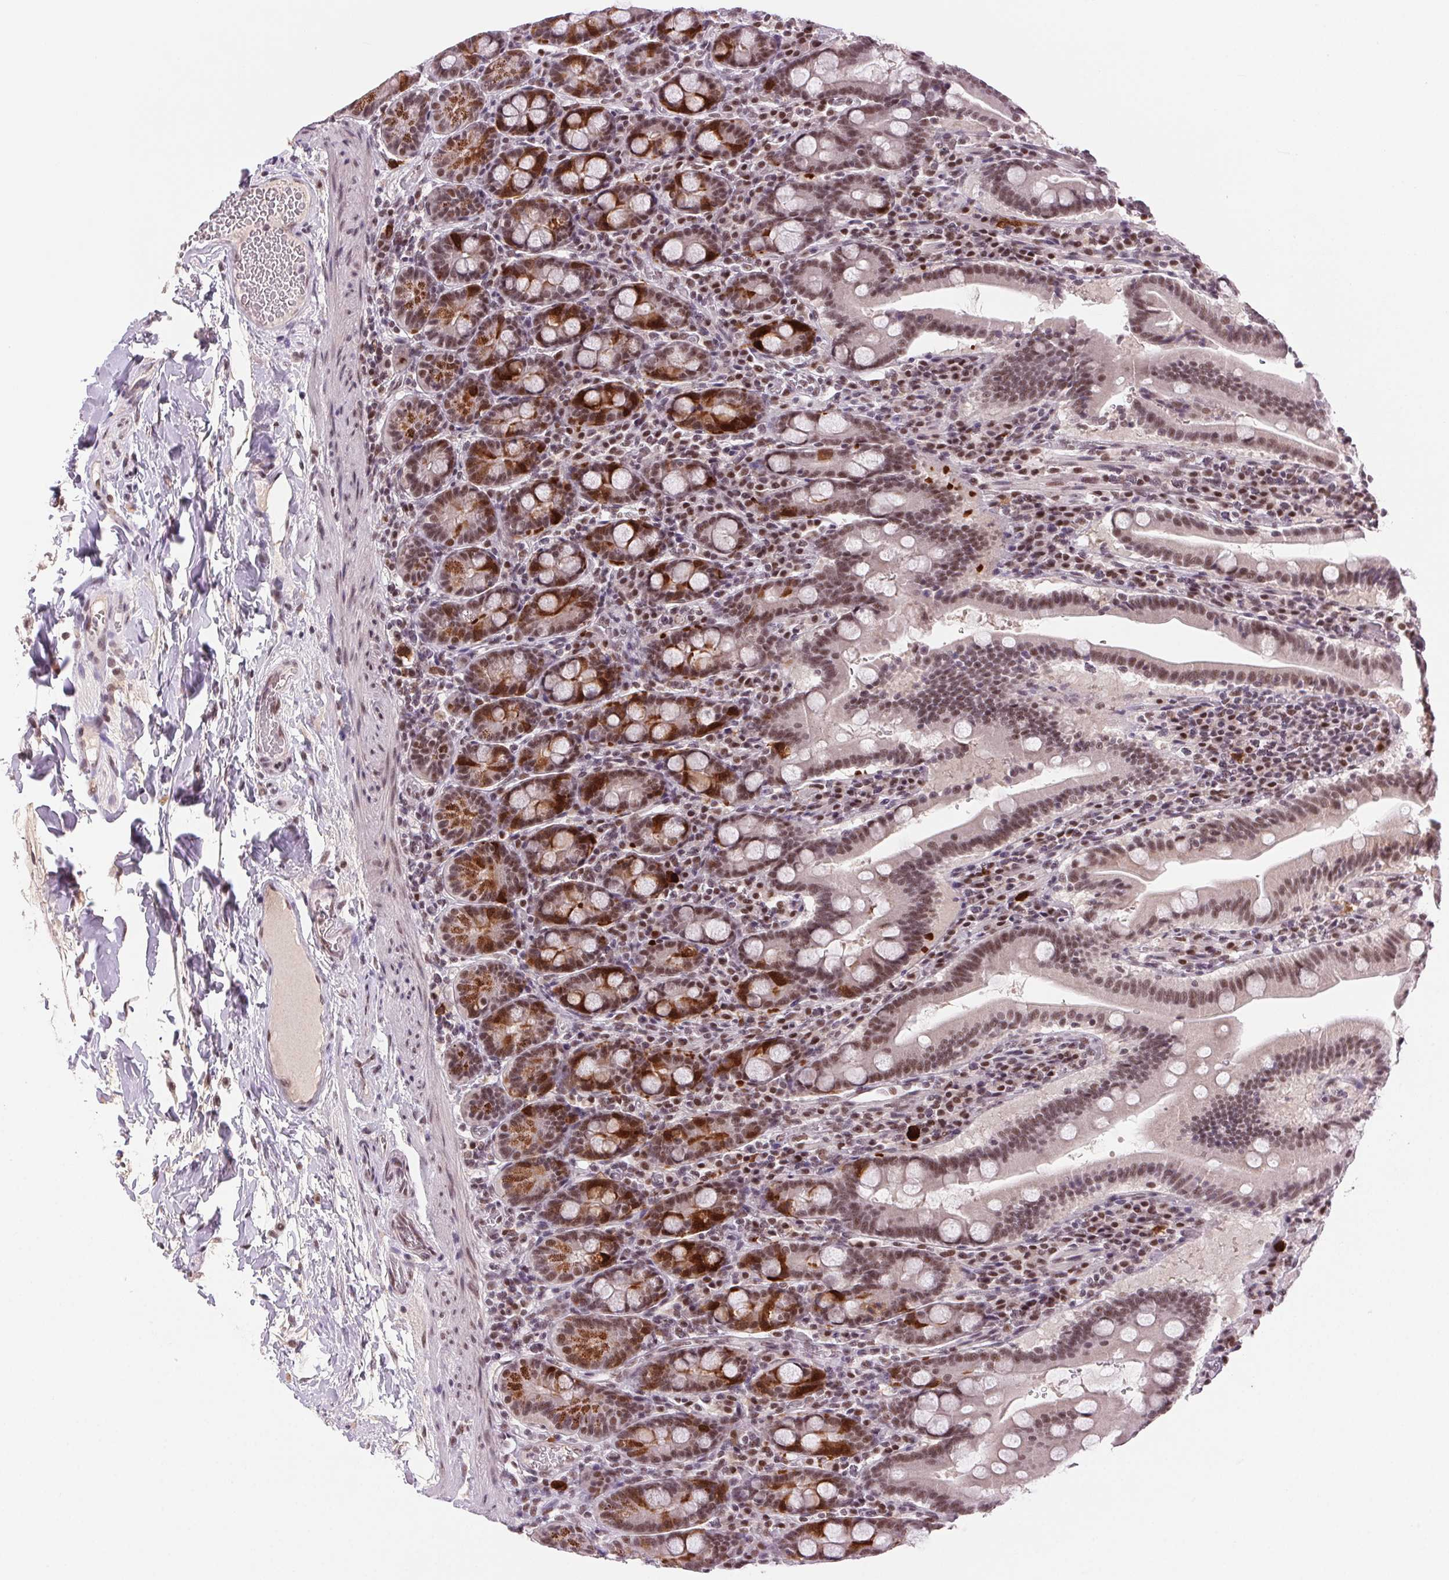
{"staining": {"intensity": "strong", "quantity": "25%-75%", "location": "cytoplasmic/membranous,nuclear"}, "tissue": "small intestine", "cell_type": "Glandular cells", "image_type": "normal", "snomed": [{"axis": "morphology", "description": "Normal tissue, NOS"}, {"axis": "topography", "description": "Small intestine"}], "caption": "Immunohistochemical staining of unremarkable human small intestine exhibits strong cytoplasmic/membranous,nuclear protein expression in approximately 25%-75% of glandular cells. Nuclei are stained in blue.", "gene": "CD2BP2", "patient": {"sex": "male", "age": 26}}